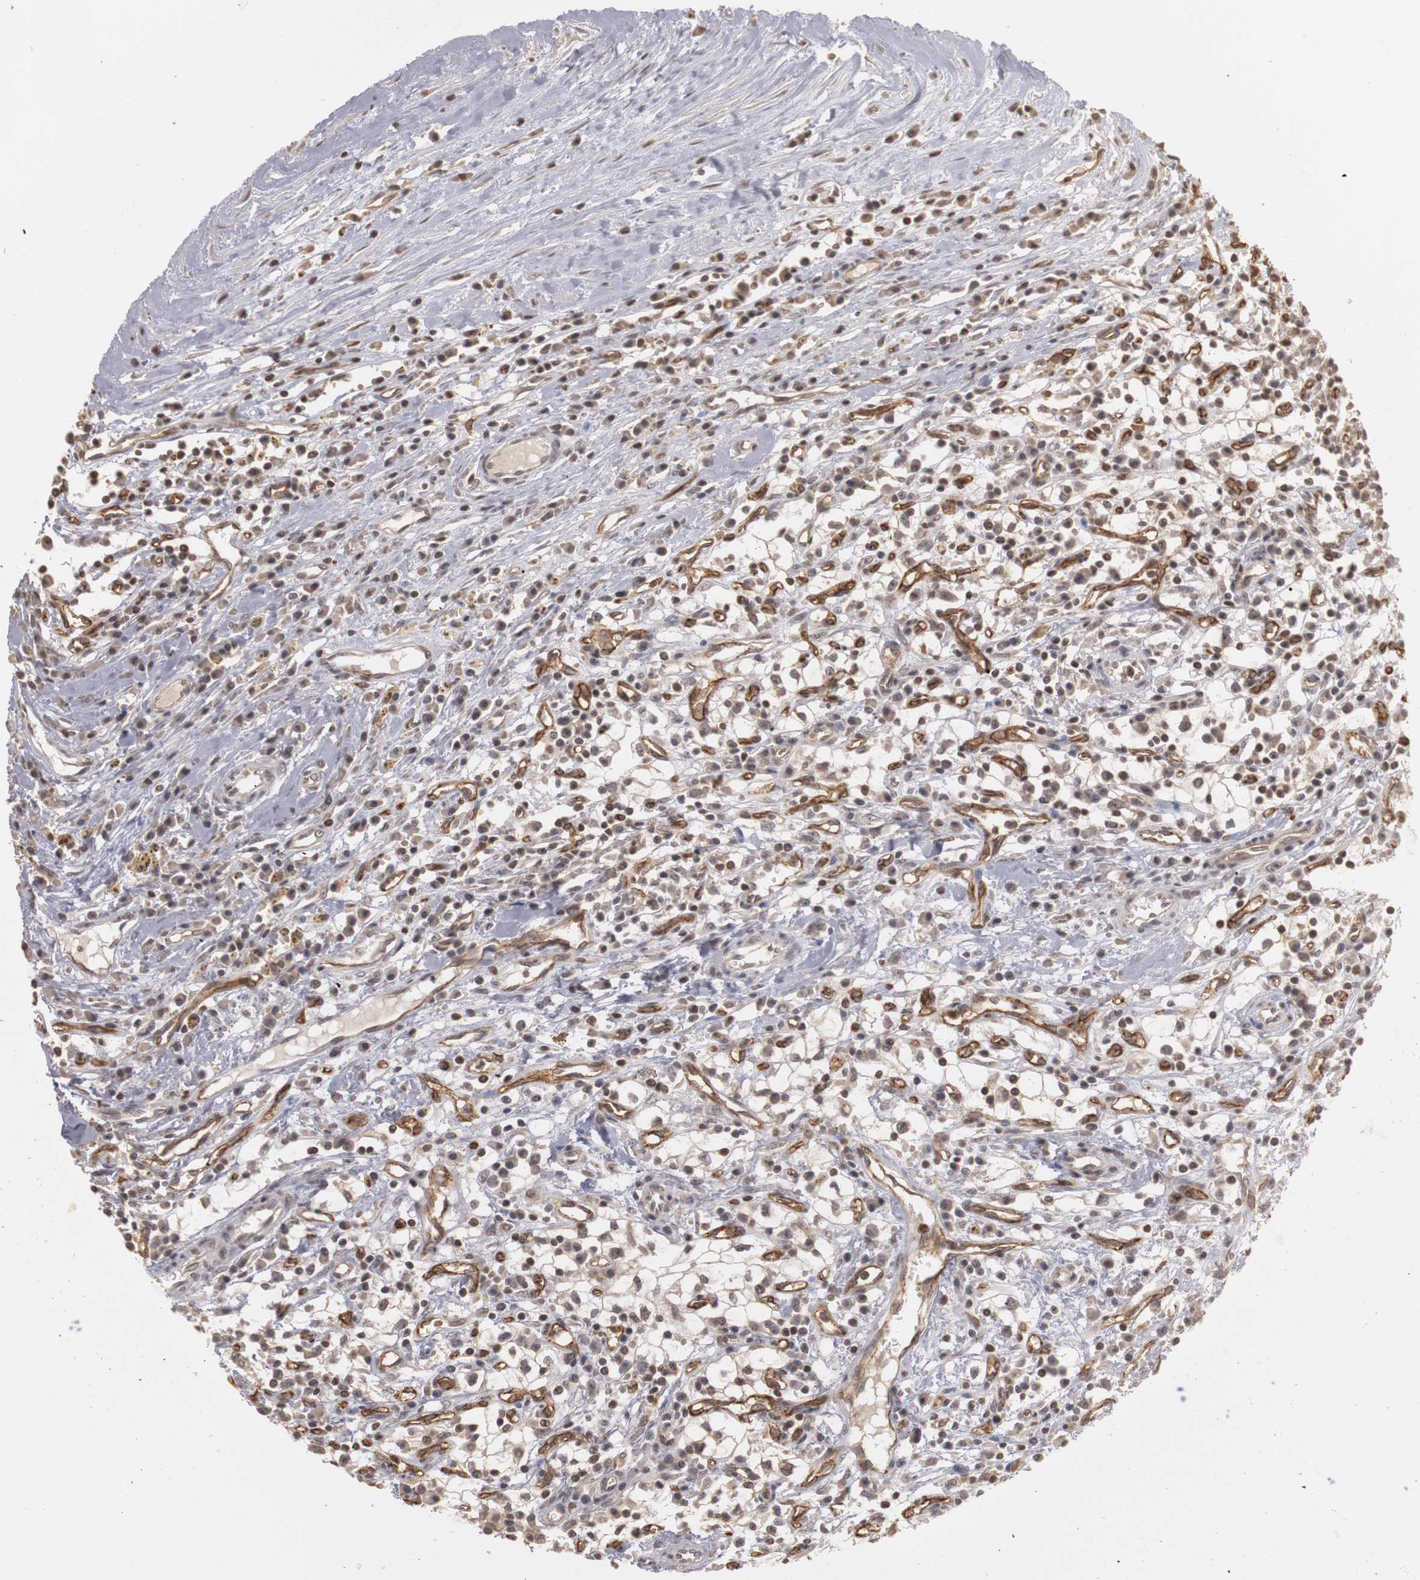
{"staining": {"intensity": "weak", "quantity": ">75%", "location": "cytoplasmic/membranous"}, "tissue": "renal cancer", "cell_type": "Tumor cells", "image_type": "cancer", "snomed": [{"axis": "morphology", "description": "Adenocarcinoma, NOS"}, {"axis": "topography", "description": "Kidney"}], "caption": "IHC micrograph of neoplastic tissue: renal cancer (adenocarcinoma) stained using IHC exhibits low levels of weak protein expression localized specifically in the cytoplasmic/membranous of tumor cells, appearing as a cytoplasmic/membranous brown color.", "gene": "PLEKHA1", "patient": {"sex": "male", "age": 82}}